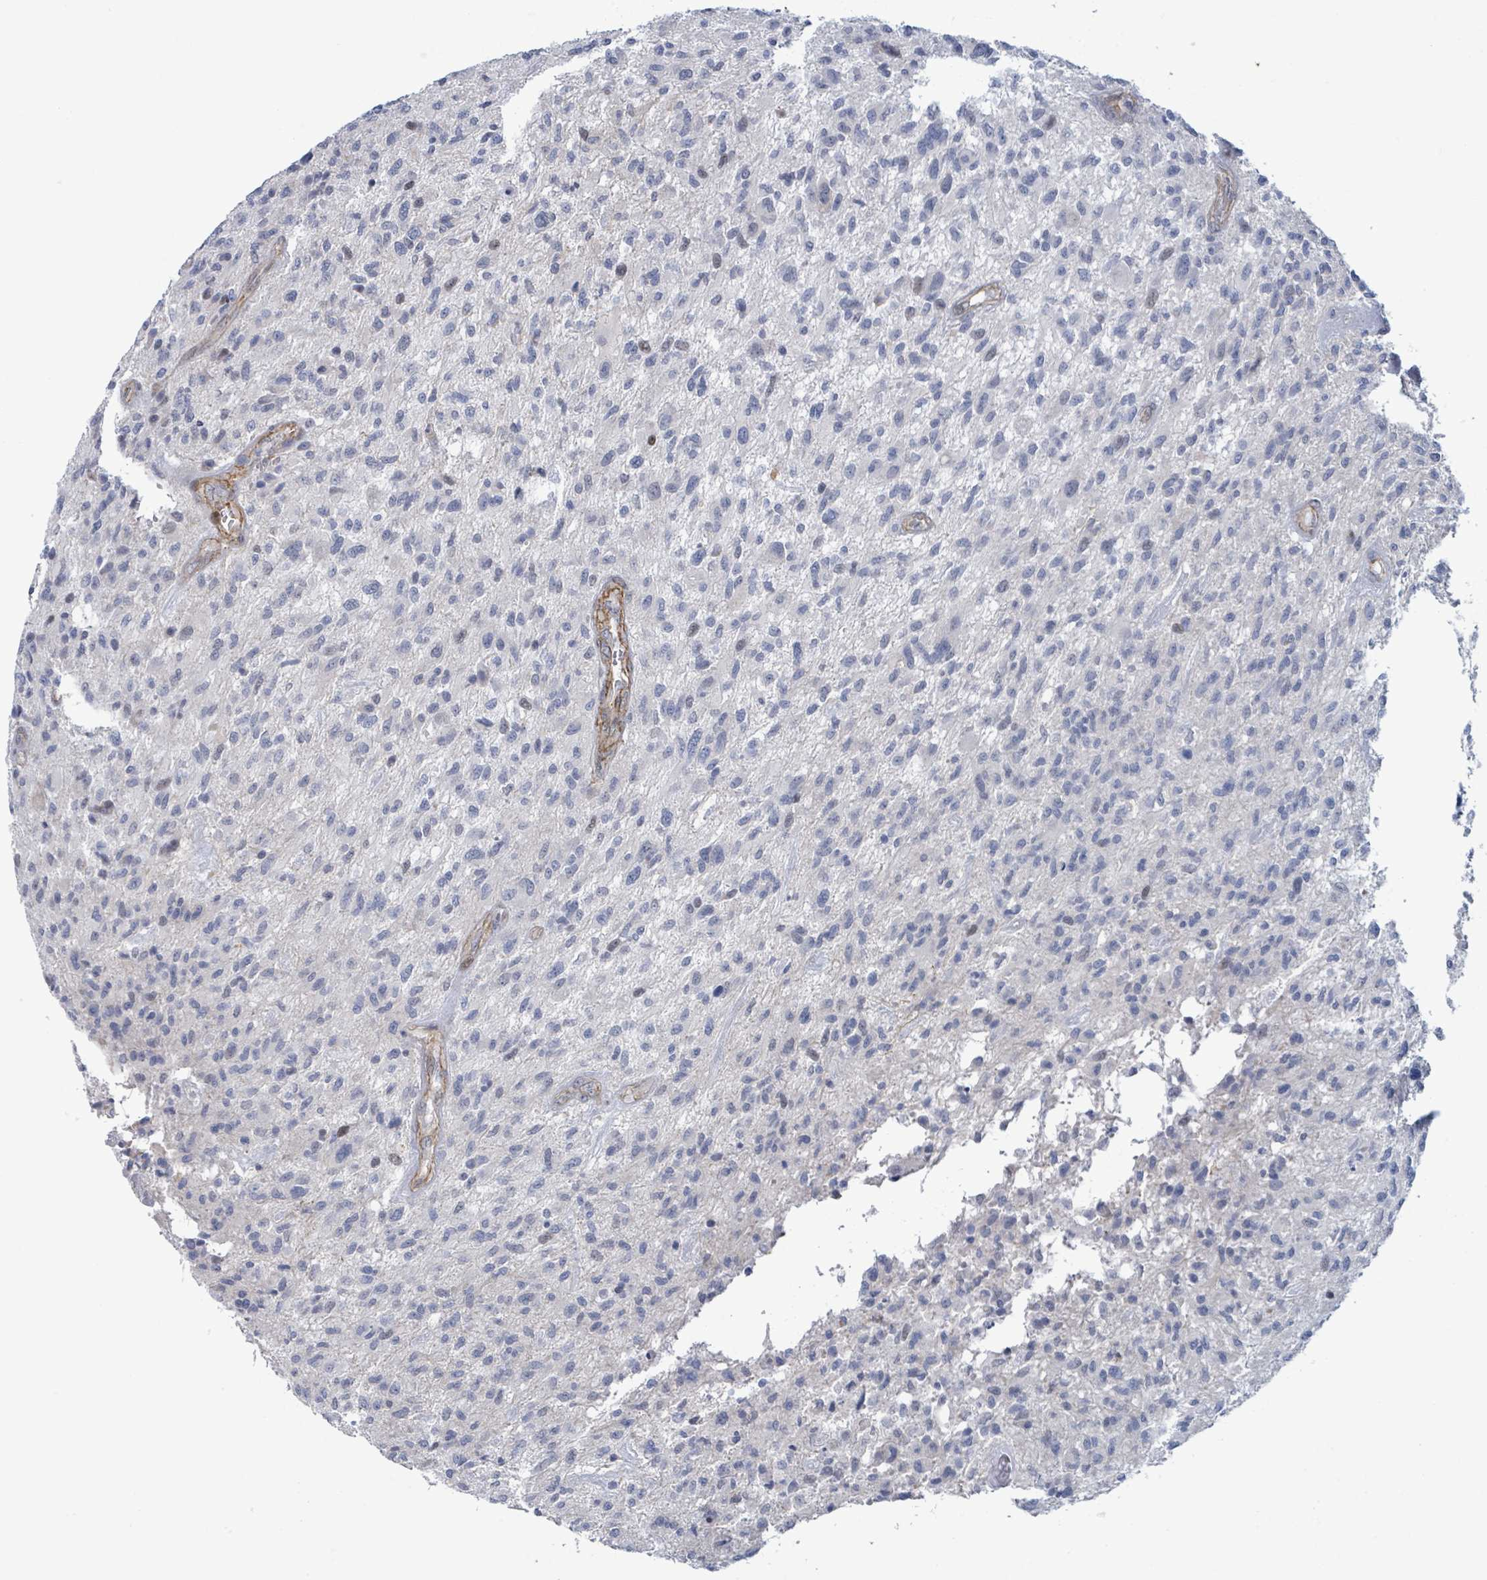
{"staining": {"intensity": "negative", "quantity": "none", "location": "none"}, "tissue": "glioma", "cell_type": "Tumor cells", "image_type": "cancer", "snomed": [{"axis": "morphology", "description": "Glioma, malignant, High grade"}, {"axis": "topography", "description": "Brain"}], "caption": "The image exhibits no significant expression in tumor cells of glioma.", "gene": "DMRTC1B", "patient": {"sex": "male", "age": 47}}